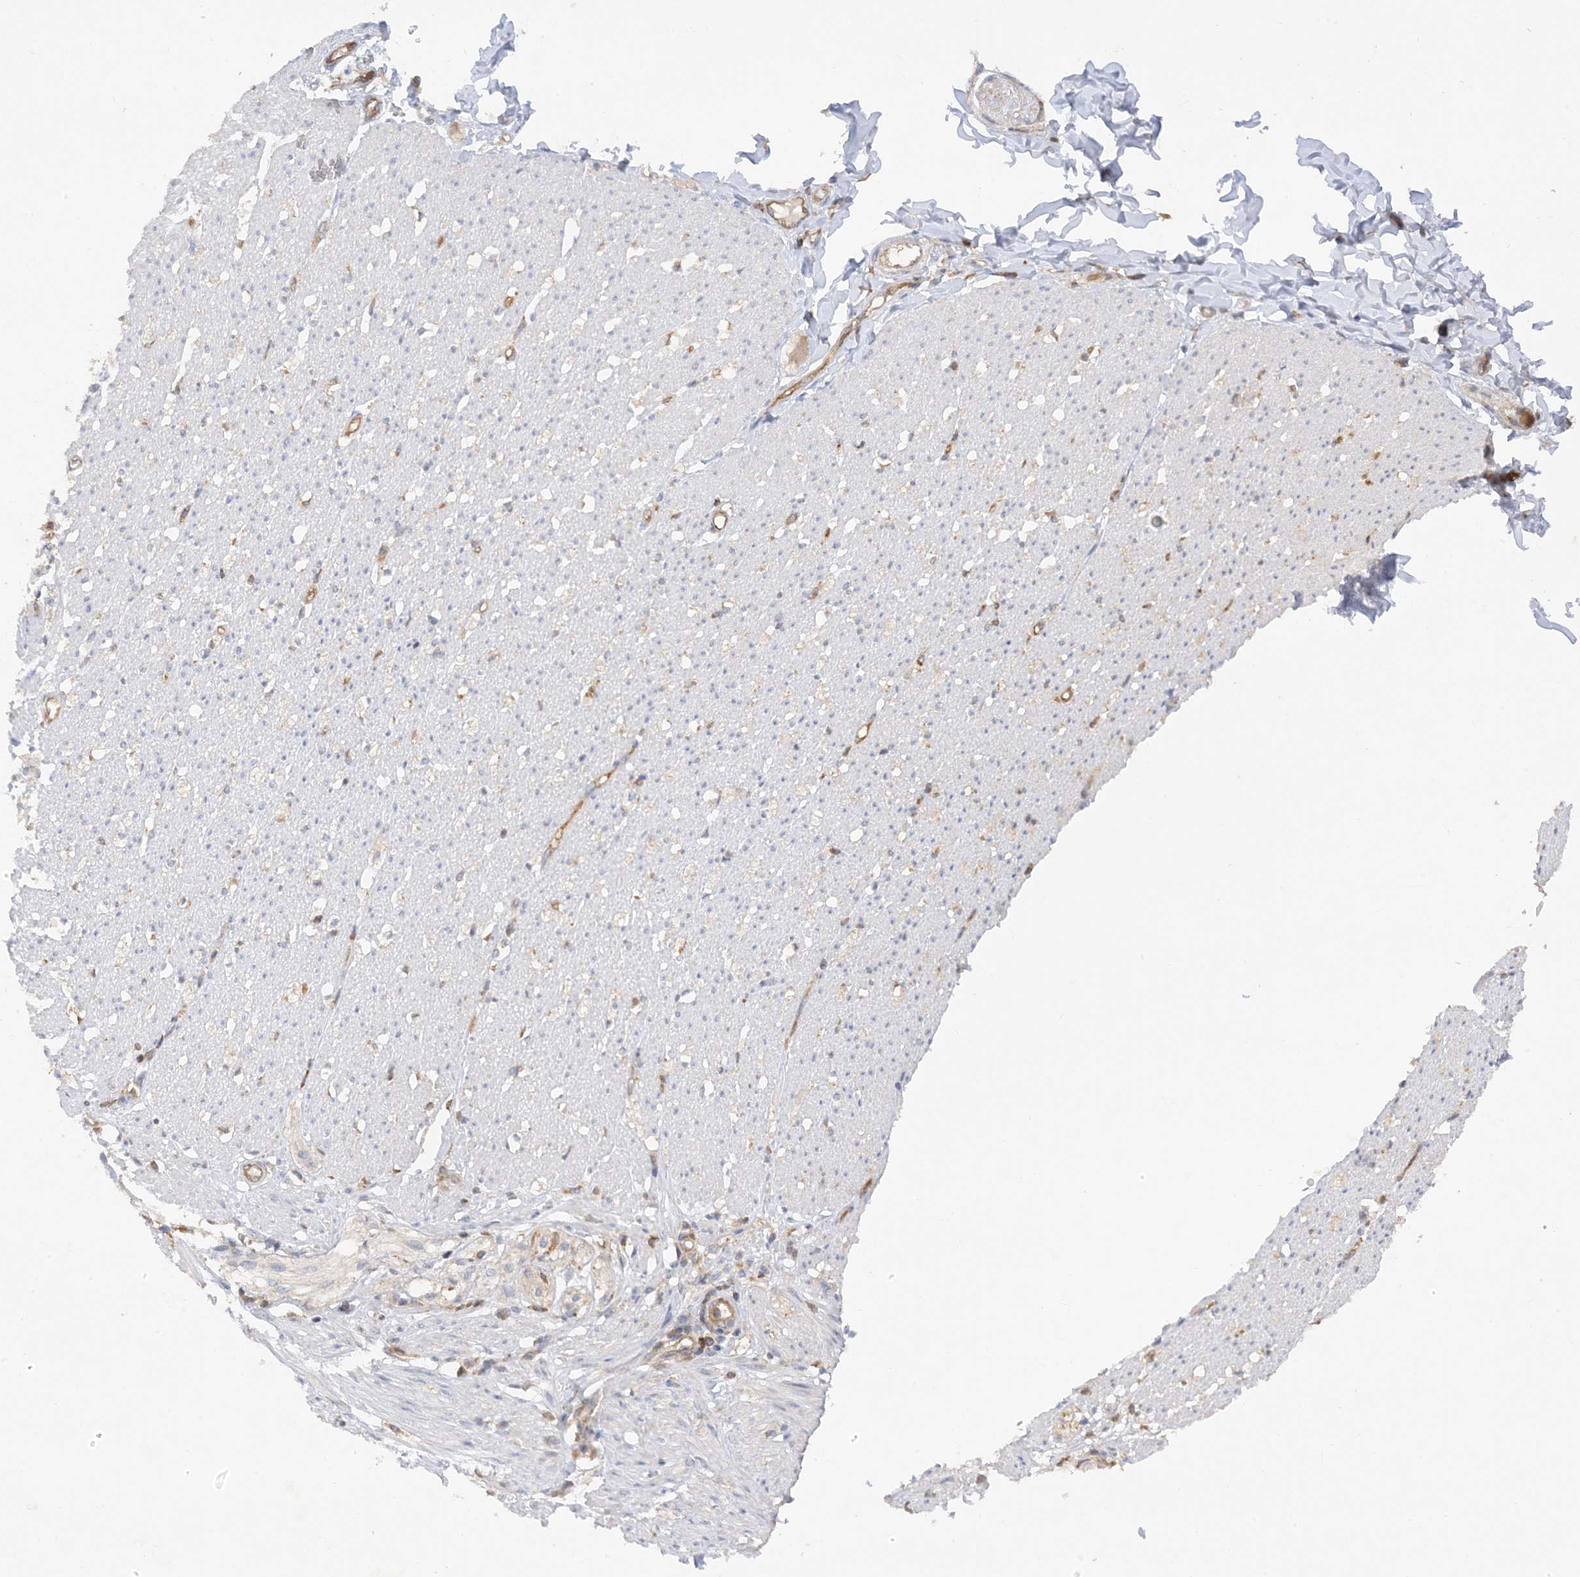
{"staining": {"intensity": "weak", "quantity": "25%-75%", "location": "cytoplasmic/membranous"}, "tissue": "smooth muscle", "cell_type": "Smooth muscle cells", "image_type": "normal", "snomed": [{"axis": "morphology", "description": "Normal tissue, NOS"}, {"axis": "morphology", "description": "Adenocarcinoma, NOS"}, {"axis": "topography", "description": "Colon"}, {"axis": "topography", "description": "Peripheral nerve tissue"}], "caption": "Immunohistochemistry (IHC) micrograph of unremarkable smooth muscle: smooth muscle stained using immunohistochemistry (IHC) reveals low levels of weak protein expression localized specifically in the cytoplasmic/membranous of smooth muscle cells, appearing as a cytoplasmic/membranous brown color.", "gene": "PHACTR2", "patient": {"sex": "male", "age": 14}}